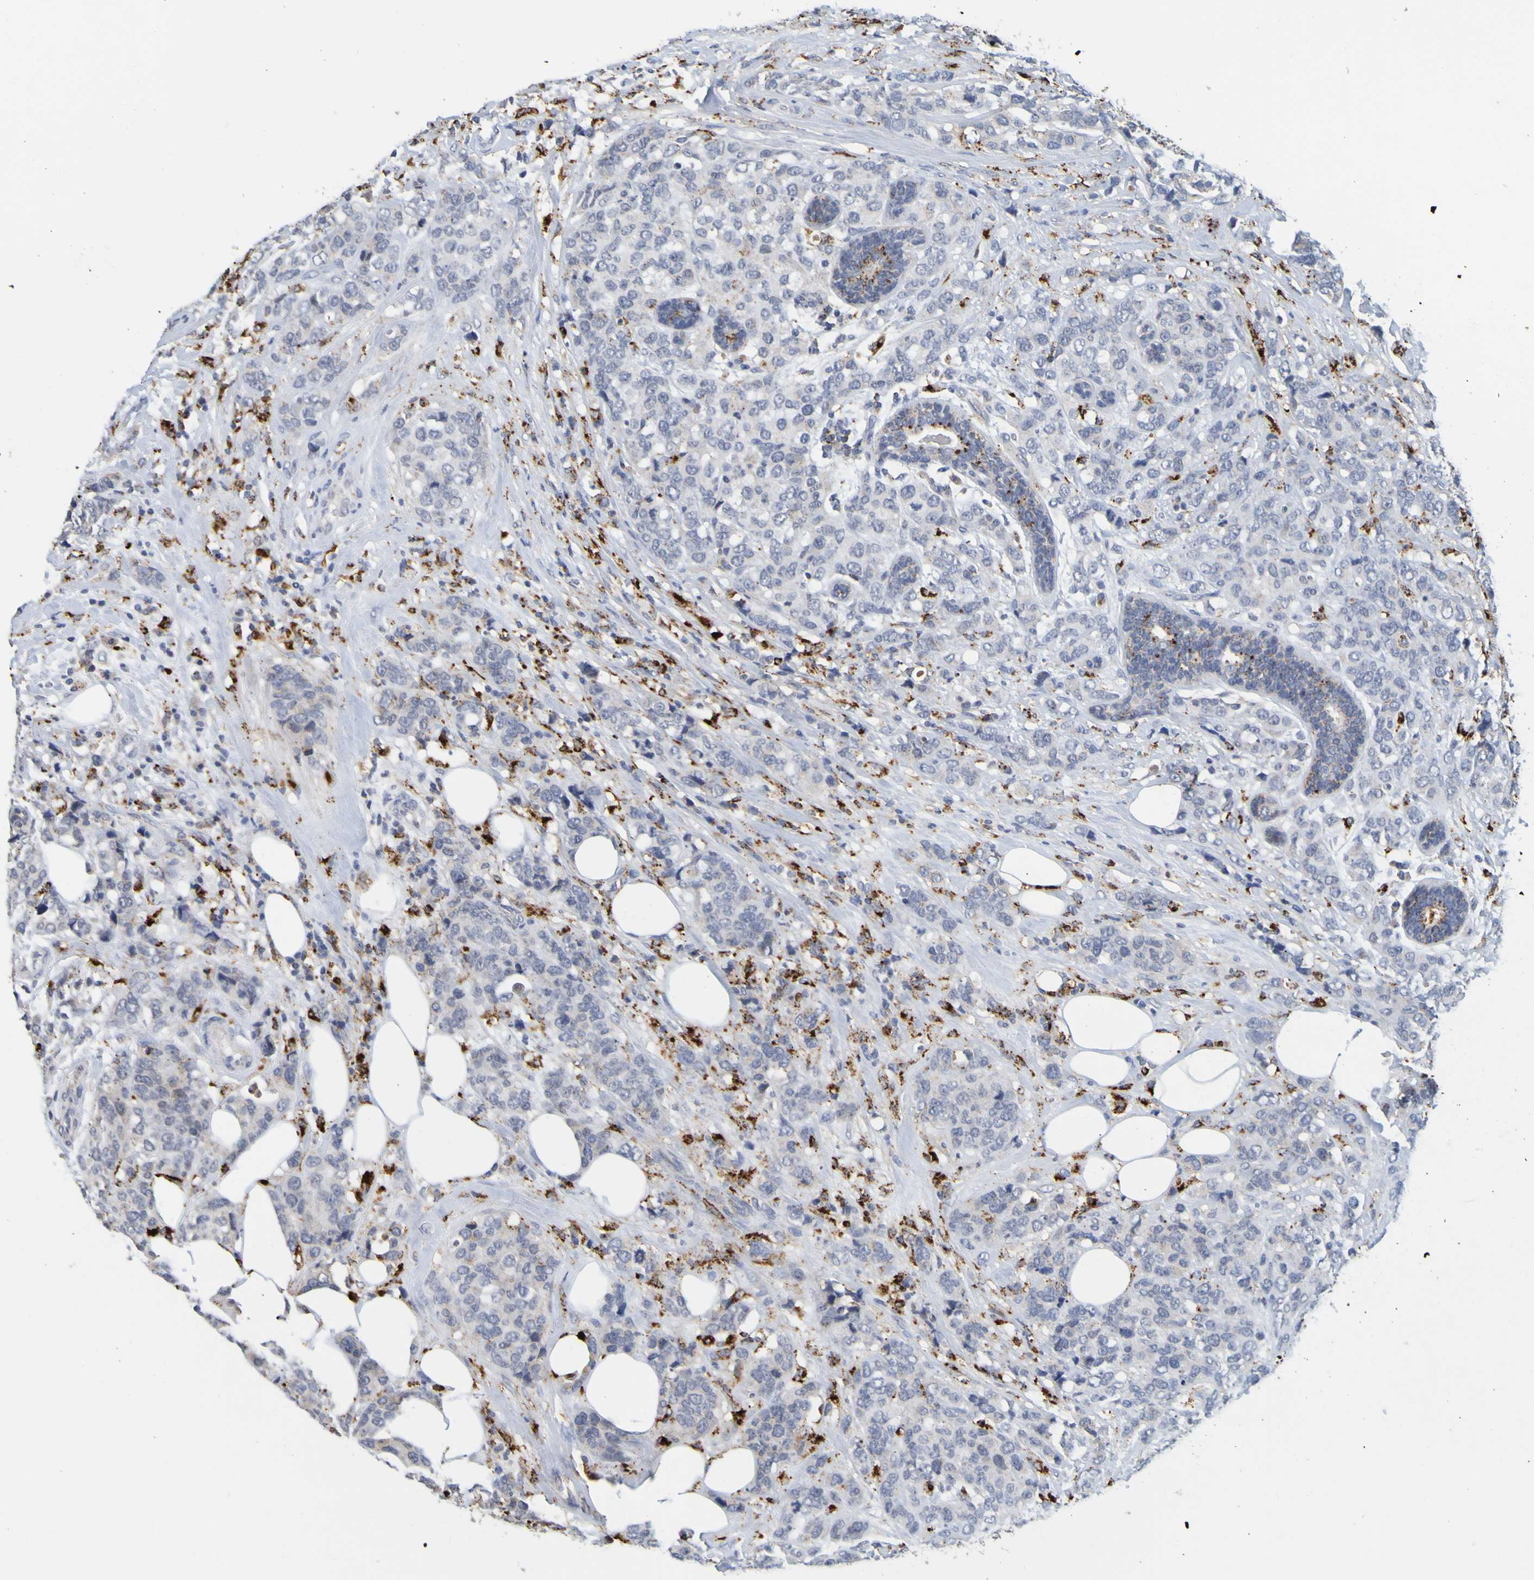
{"staining": {"intensity": "negative", "quantity": "none", "location": "none"}, "tissue": "breast cancer", "cell_type": "Tumor cells", "image_type": "cancer", "snomed": [{"axis": "morphology", "description": "Lobular carcinoma"}, {"axis": "topography", "description": "Breast"}], "caption": "A high-resolution image shows immunohistochemistry (IHC) staining of breast cancer, which shows no significant staining in tumor cells.", "gene": "TPH1", "patient": {"sex": "female", "age": 59}}